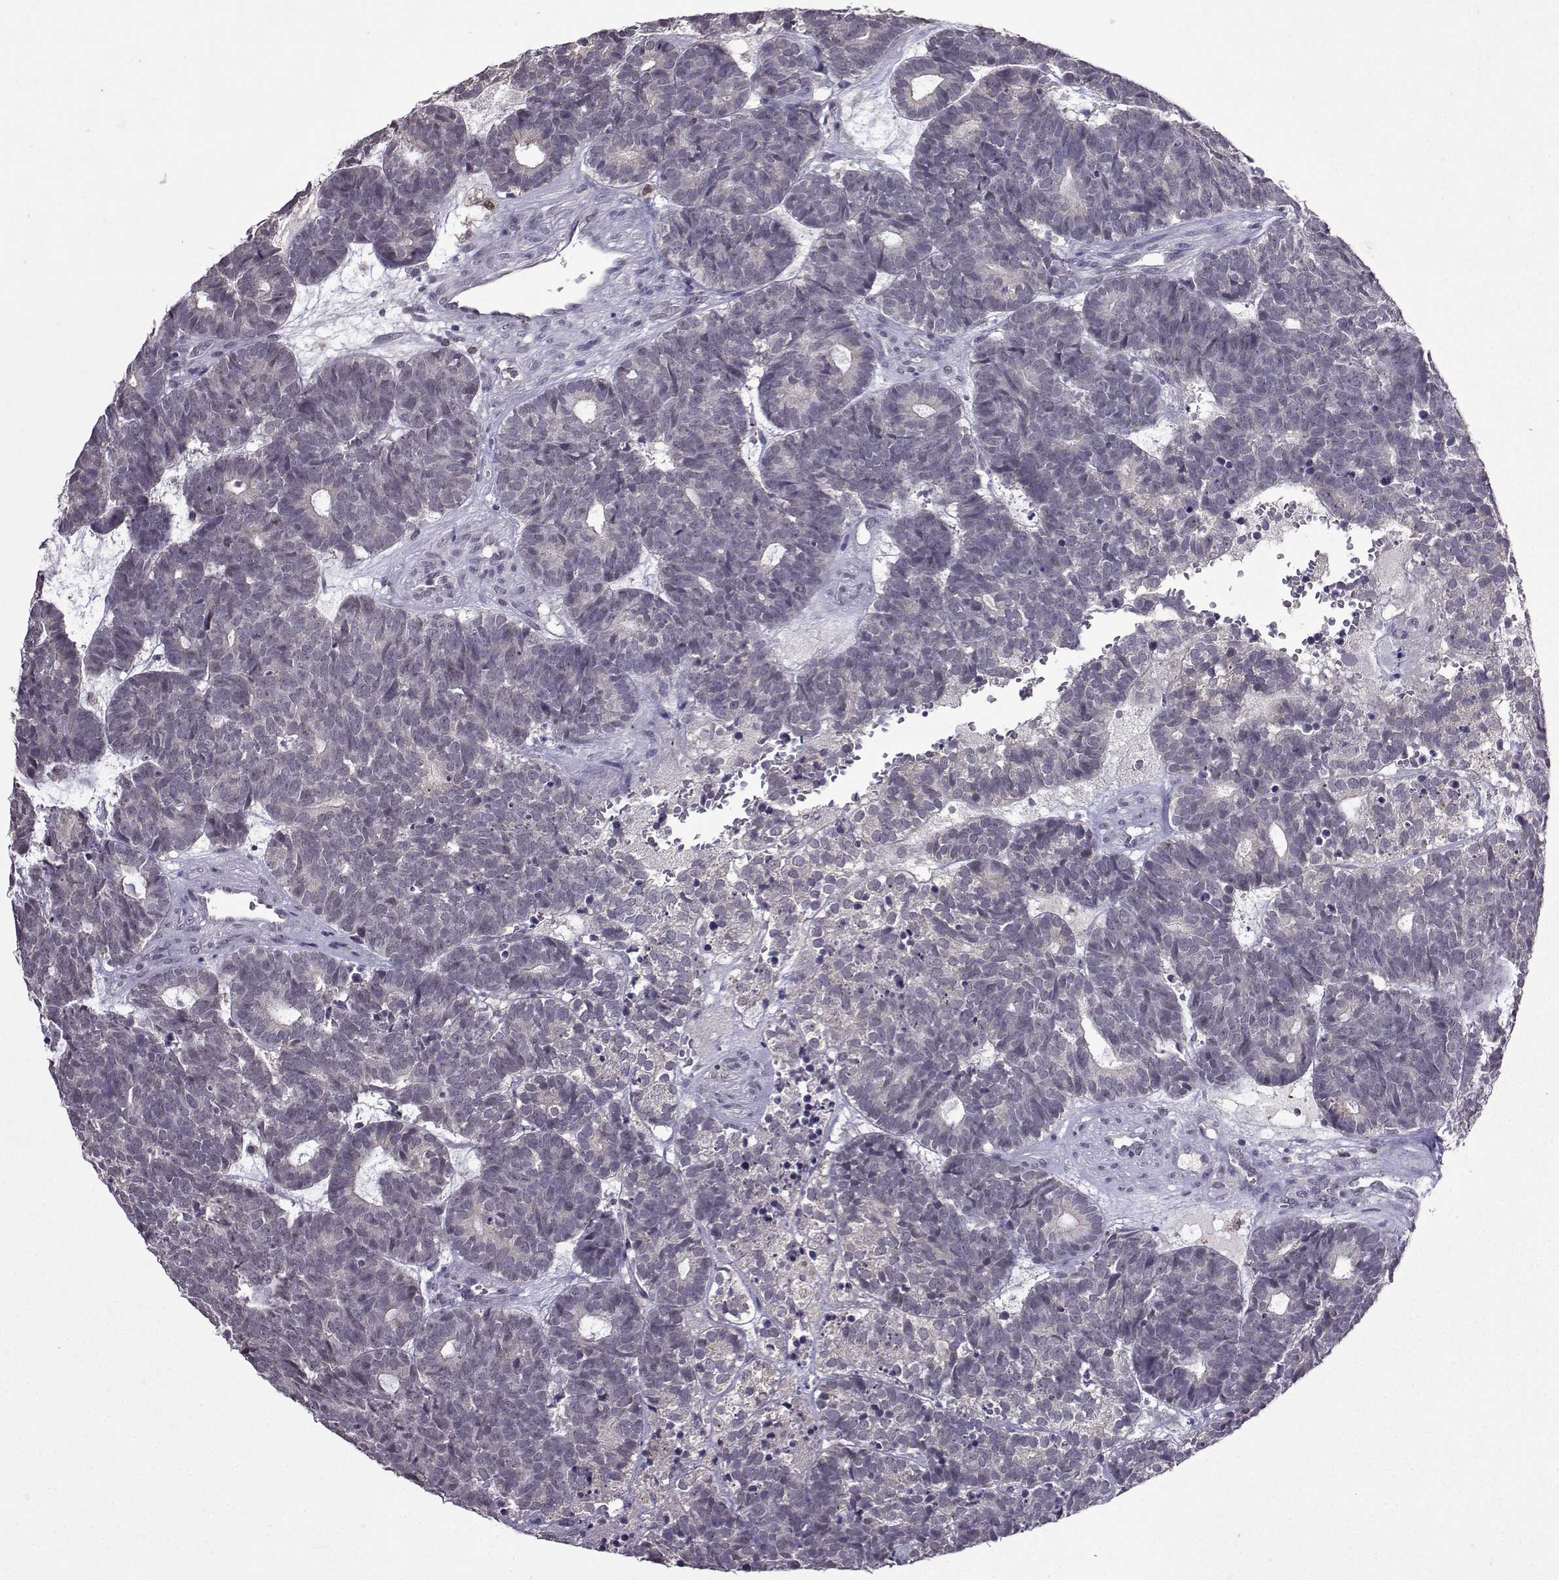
{"staining": {"intensity": "negative", "quantity": "none", "location": "none"}, "tissue": "head and neck cancer", "cell_type": "Tumor cells", "image_type": "cancer", "snomed": [{"axis": "morphology", "description": "Adenocarcinoma, NOS"}, {"axis": "topography", "description": "Head-Neck"}], "caption": "Immunohistochemical staining of head and neck adenocarcinoma exhibits no significant expression in tumor cells.", "gene": "CCL28", "patient": {"sex": "female", "age": 81}}